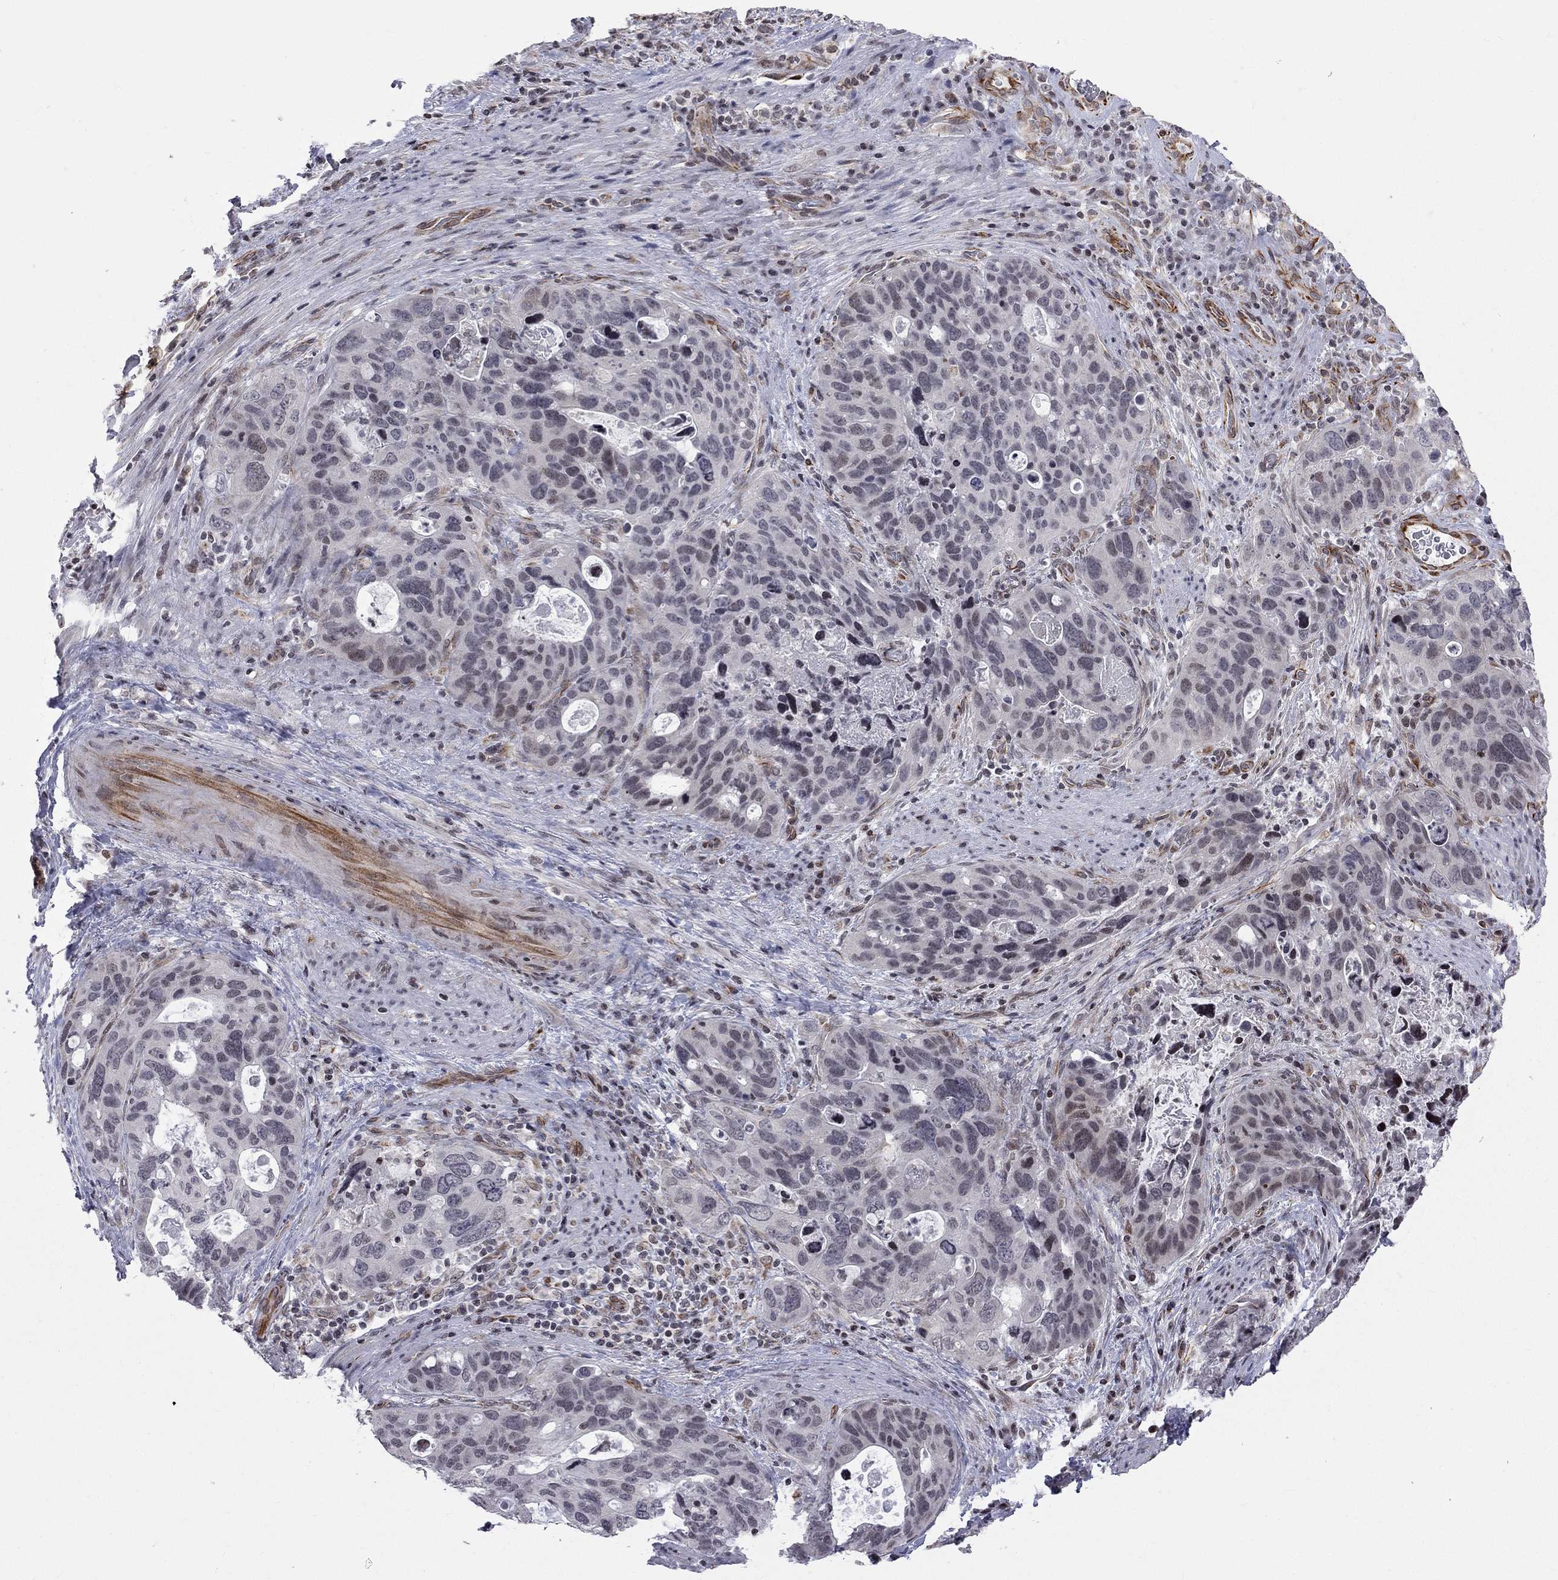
{"staining": {"intensity": "negative", "quantity": "none", "location": "none"}, "tissue": "stomach cancer", "cell_type": "Tumor cells", "image_type": "cancer", "snomed": [{"axis": "morphology", "description": "Adenocarcinoma, NOS"}, {"axis": "topography", "description": "Stomach"}], "caption": "DAB (3,3'-diaminobenzidine) immunohistochemical staining of human adenocarcinoma (stomach) exhibits no significant expression in tumor cells.", "gene": "MTNR1B", "patient": {"sex": "male", "age": 54}}